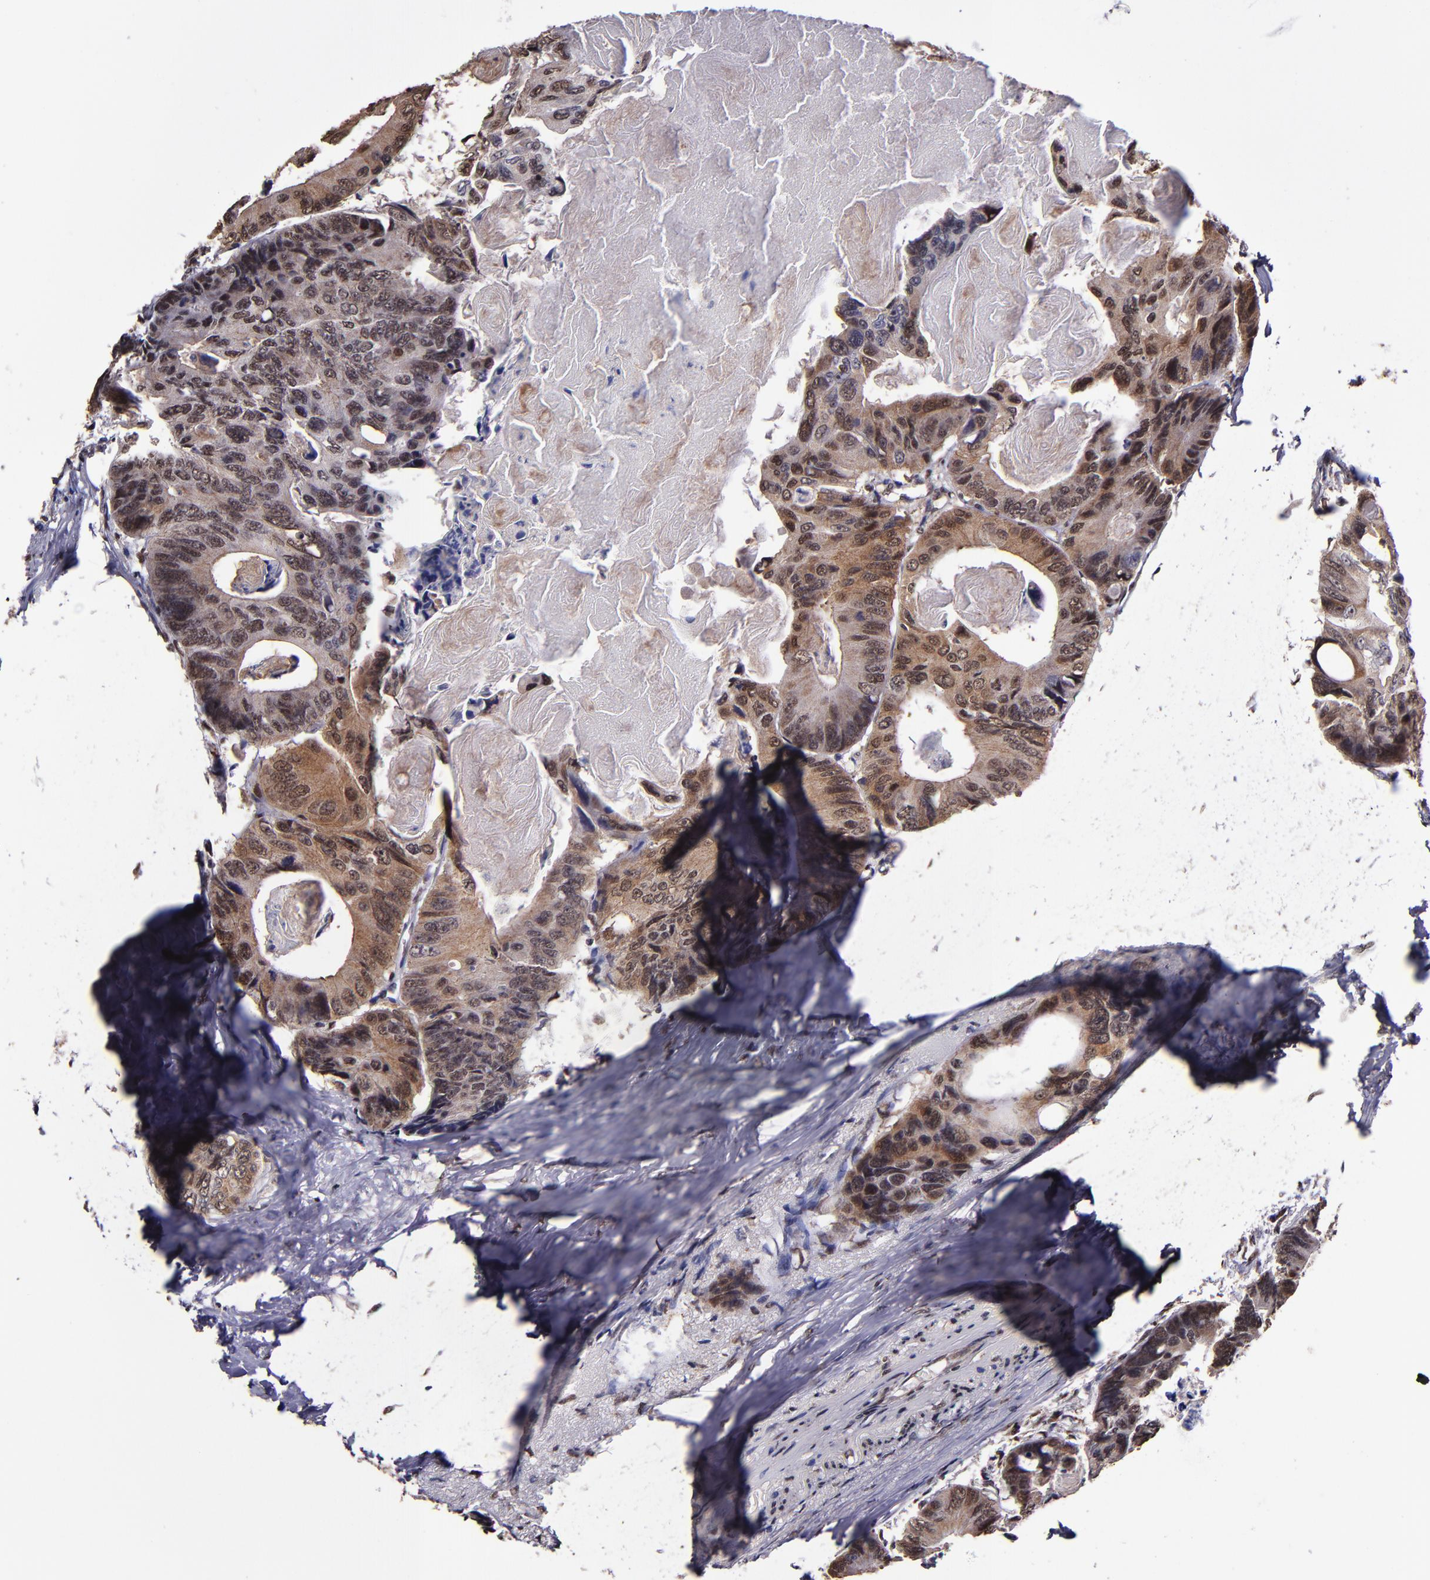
{"staining": {"intensity": "moderate", "quantity": ">75%", "location": "cytoplasmic/membranous,nuclear"}, "tissue": "colorectal cancer", "cell_type": "Tumor cells", "image_type": "cancer", "snomed": [{"axis": "morphology", "description": "Adenocarcinoma, NOS"}, {"axis": "topography", "description": "Colon"}], "caption": "Colorectal cancer was stained to show a protein in brown. There is medium levels of moderate cytoplasmic/membranous and nuclear expression in approximately >75% of tumor cells.", "gene": "CECR2", "patient": {"sex": "female", "age": 55}}